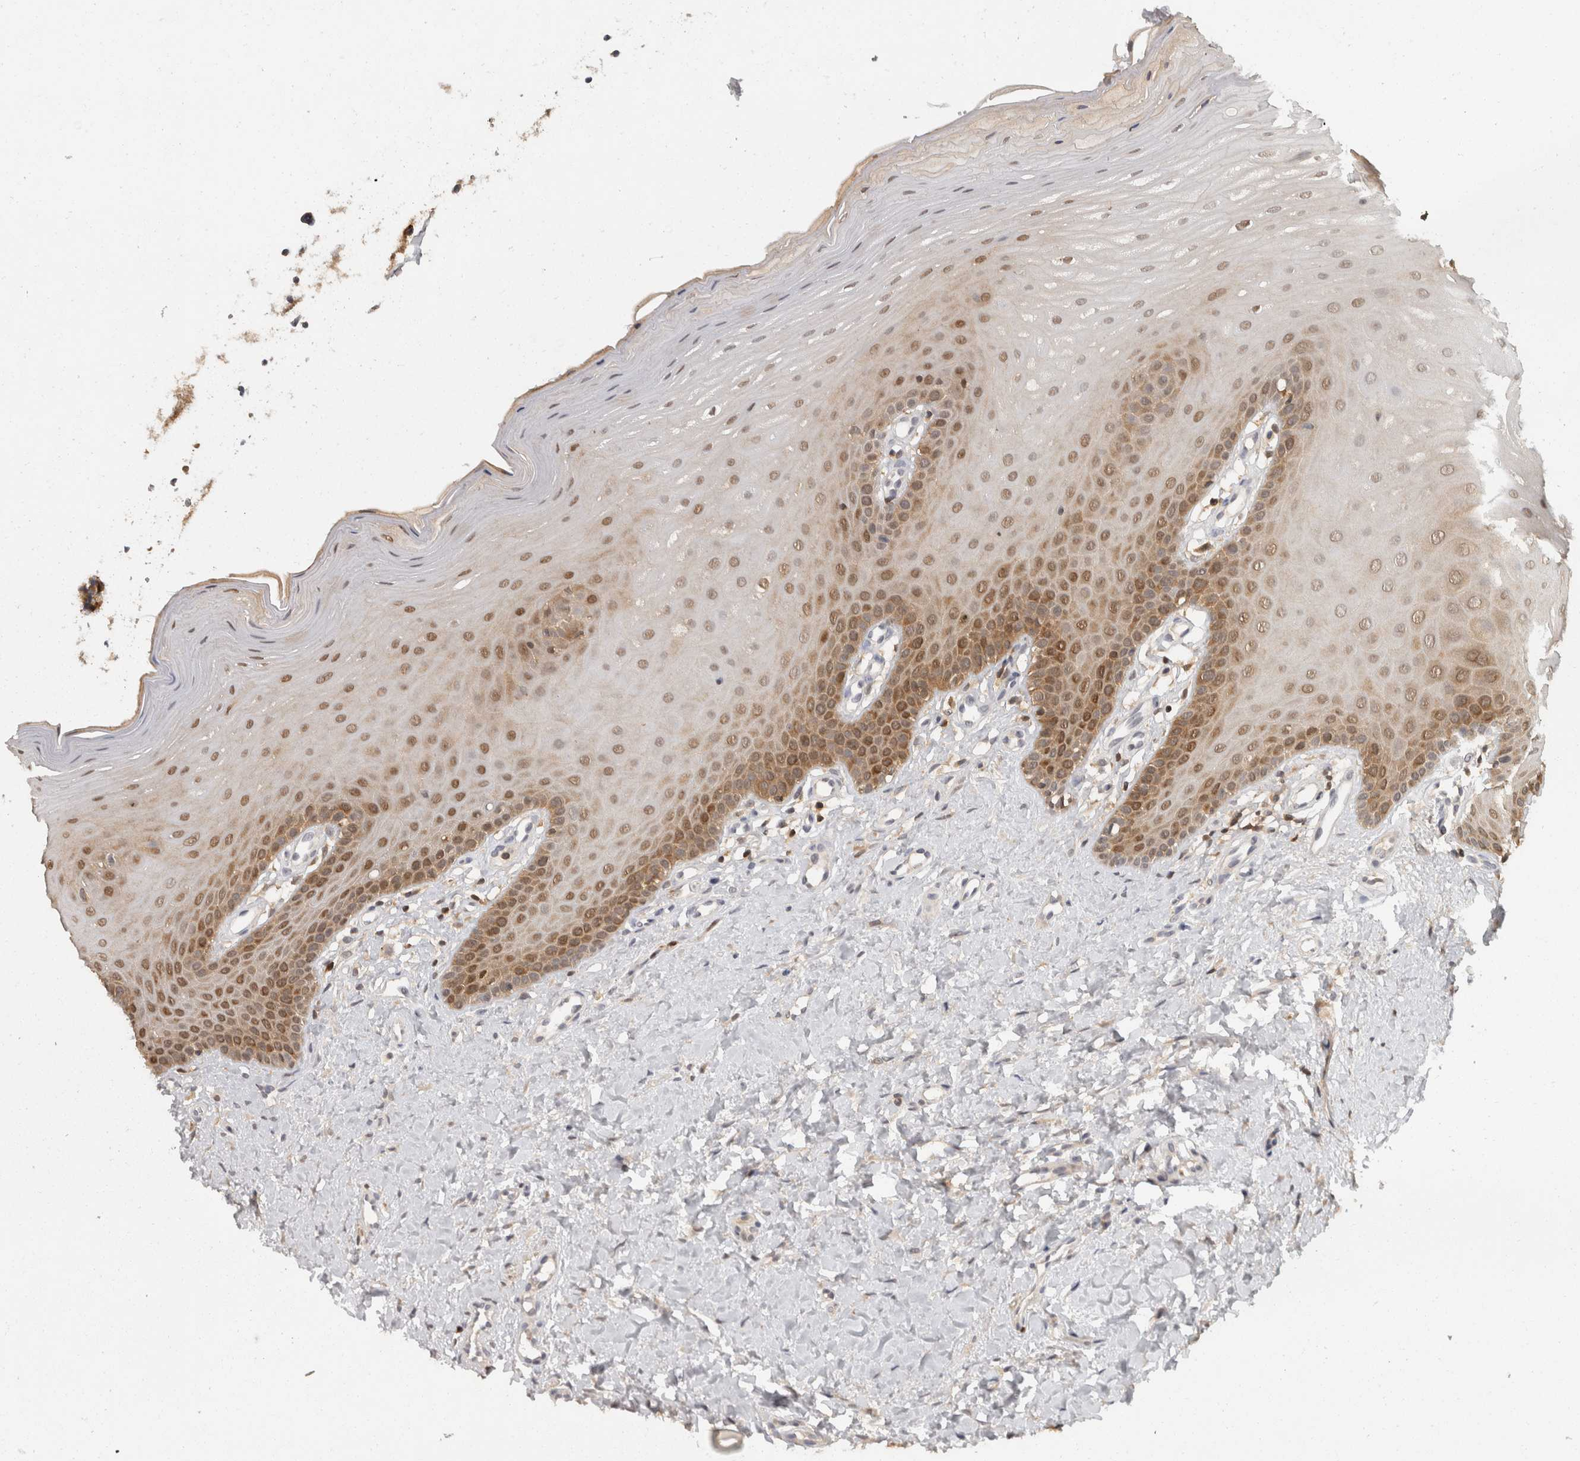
{"staining": {"intensity": "moderate", "quantity": ">75%", "location": "cytoplasmic/membranous,nuclear"}, "tissue": "oral mucosa", "cell_type": "Squamous epithelial cells", "image_type": "normal", "snomed": [{"axis": "morphology", "description": "Normal tissue, NOS"}, {"axis": "topography", "description": "Oral tissue"}], "caption": "High-magnification brightfield microscopy of unremarkable oral mucosa stained with DAB (brown) and counterstained with hematoxylin (blue). squamous epithelial cells exhibit moderate cytoplasmic/membranous,nuclear expression is present in approximately>75% of cells.", "gene": "ACAT2", "patient": {"sex": "female", "age": 39}}